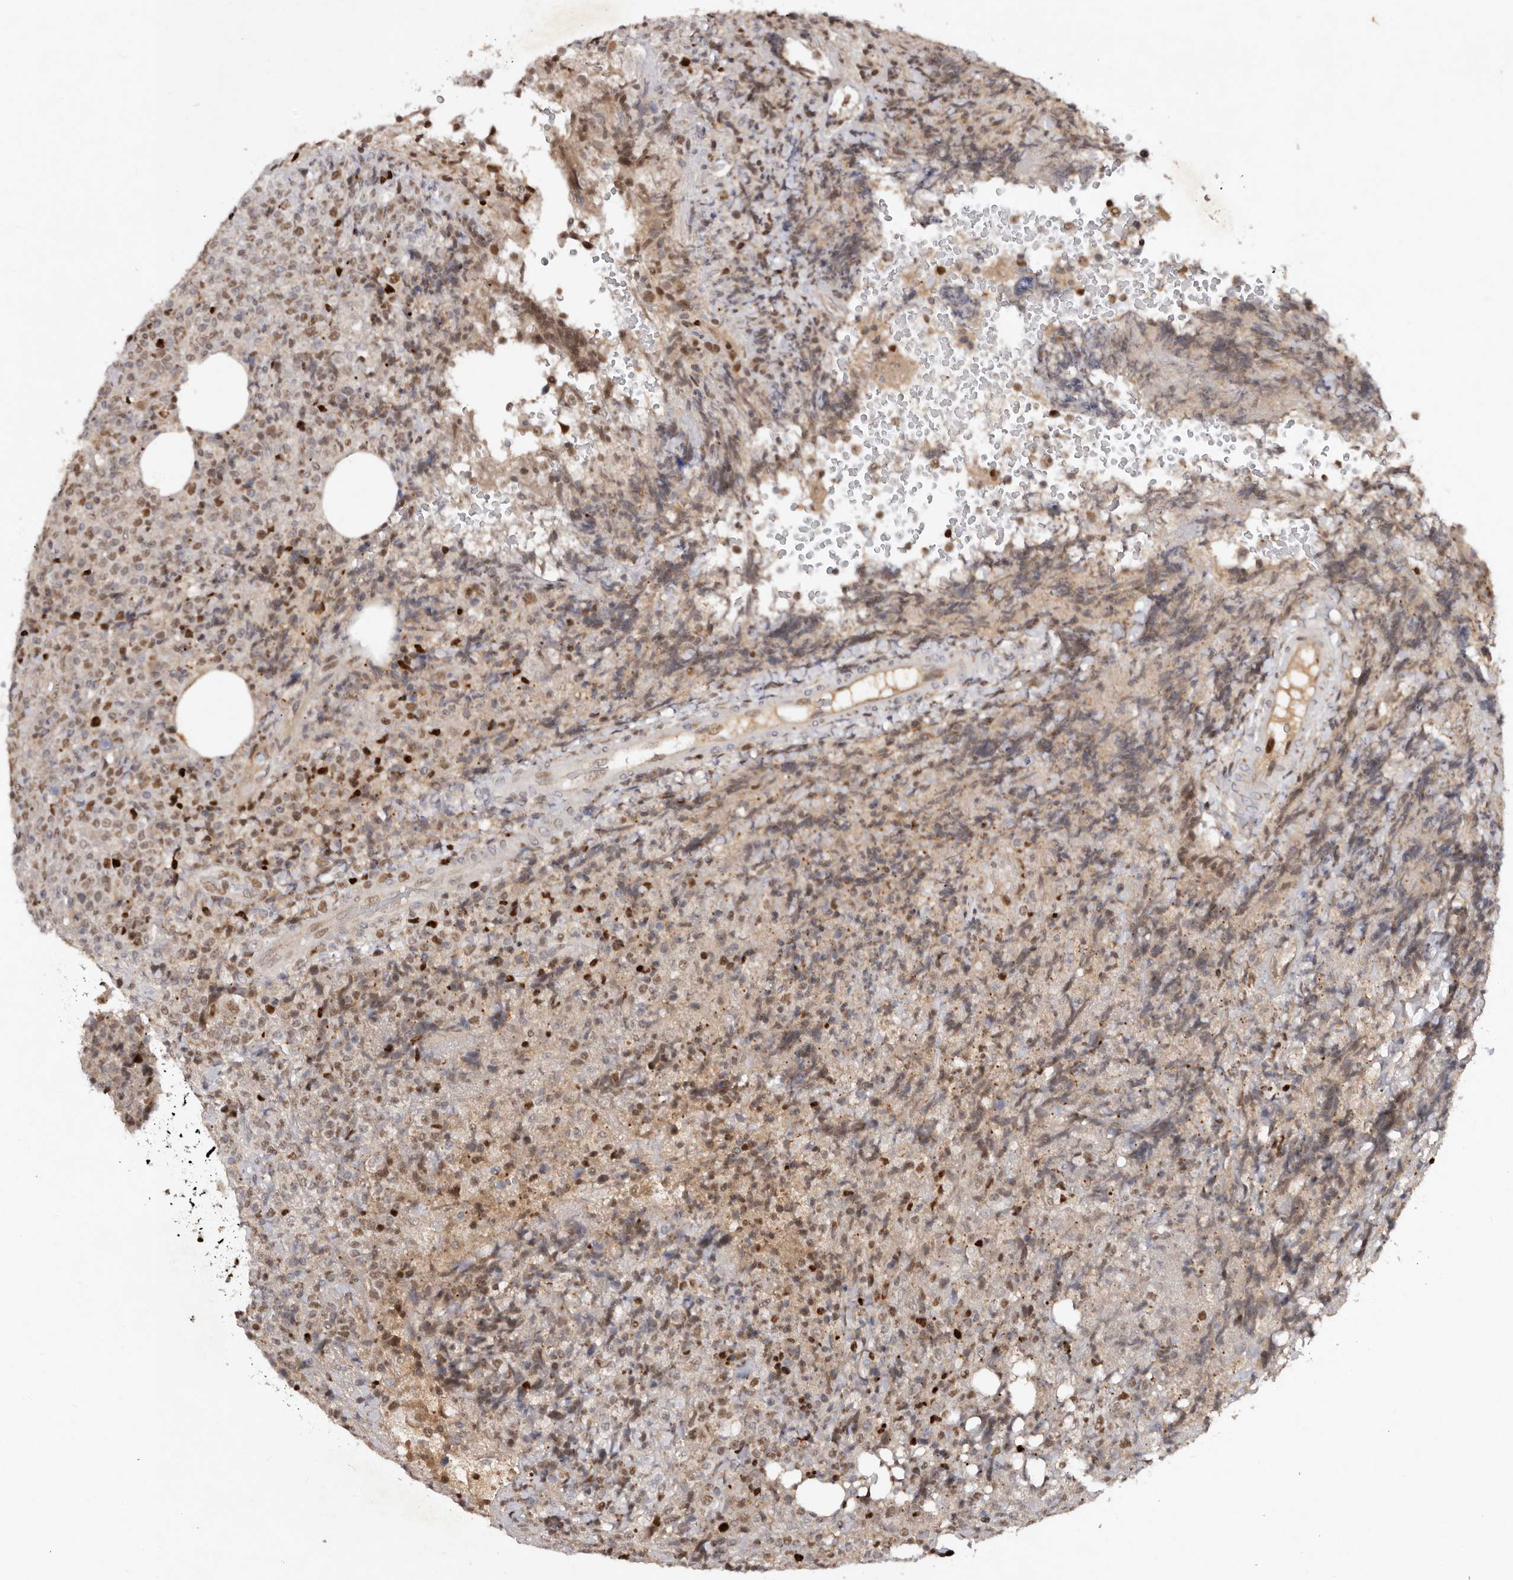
{"staining": {"intensity": "strong", "quantity": "25%-75%", "location": "nuclear"}, "tissue": "lymphoma", "cell_type": "Tumor cells", "image_type": "cancer", "snomed": [{"axis": "morphology", "description": "Malignant lymphoma, non-Hodgkin's type, High grade"}, {"axis": "topography", "description": "Lymph node"}], "caption": "The immunohistochemical stain labels strong nuclear expression in tumor cells of high-grade malignant lymphoma, non-Hodgkin's type tissue.", "gene": "KLF7", "patient": {"sex": "male", "age": 13}}